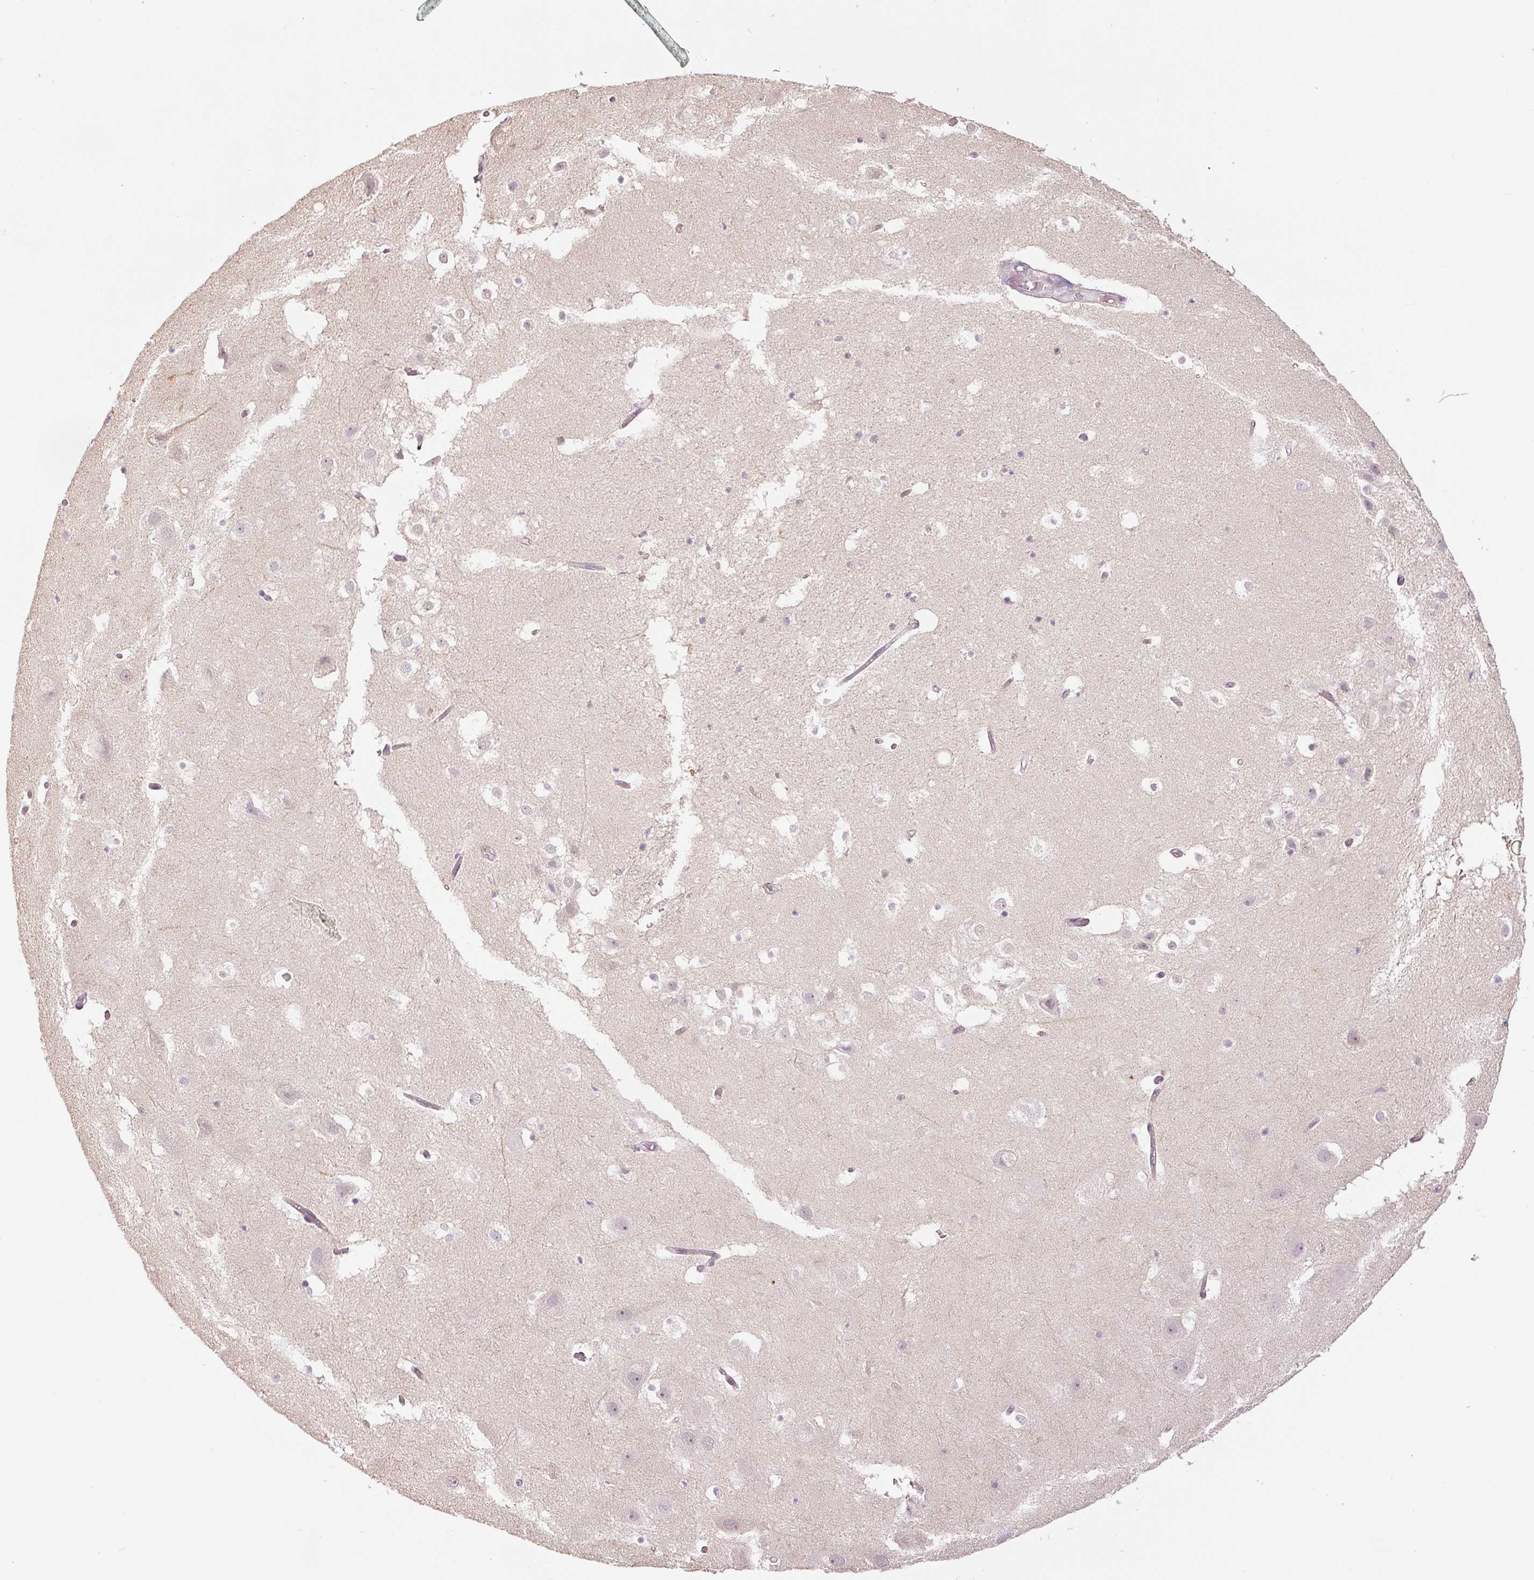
{"staining": {"intensity": "negative", "quantity": "none", "location": "none"}, "tissue": "hippocampus", "cell_type": "Glial cells", "image_type": "normal", "snomed": [{"axis": "morphology", "description": "Normal tissue, NOS"}, {"axis": "topography", "description": "Hippocampus"}], "caption": "Human hippocampus stained for a protein using immunohistochemistry (IHC) displays no expression in glial cells.", "gene": "GZMA", "patient": {"sex": "female", "age": 52}}